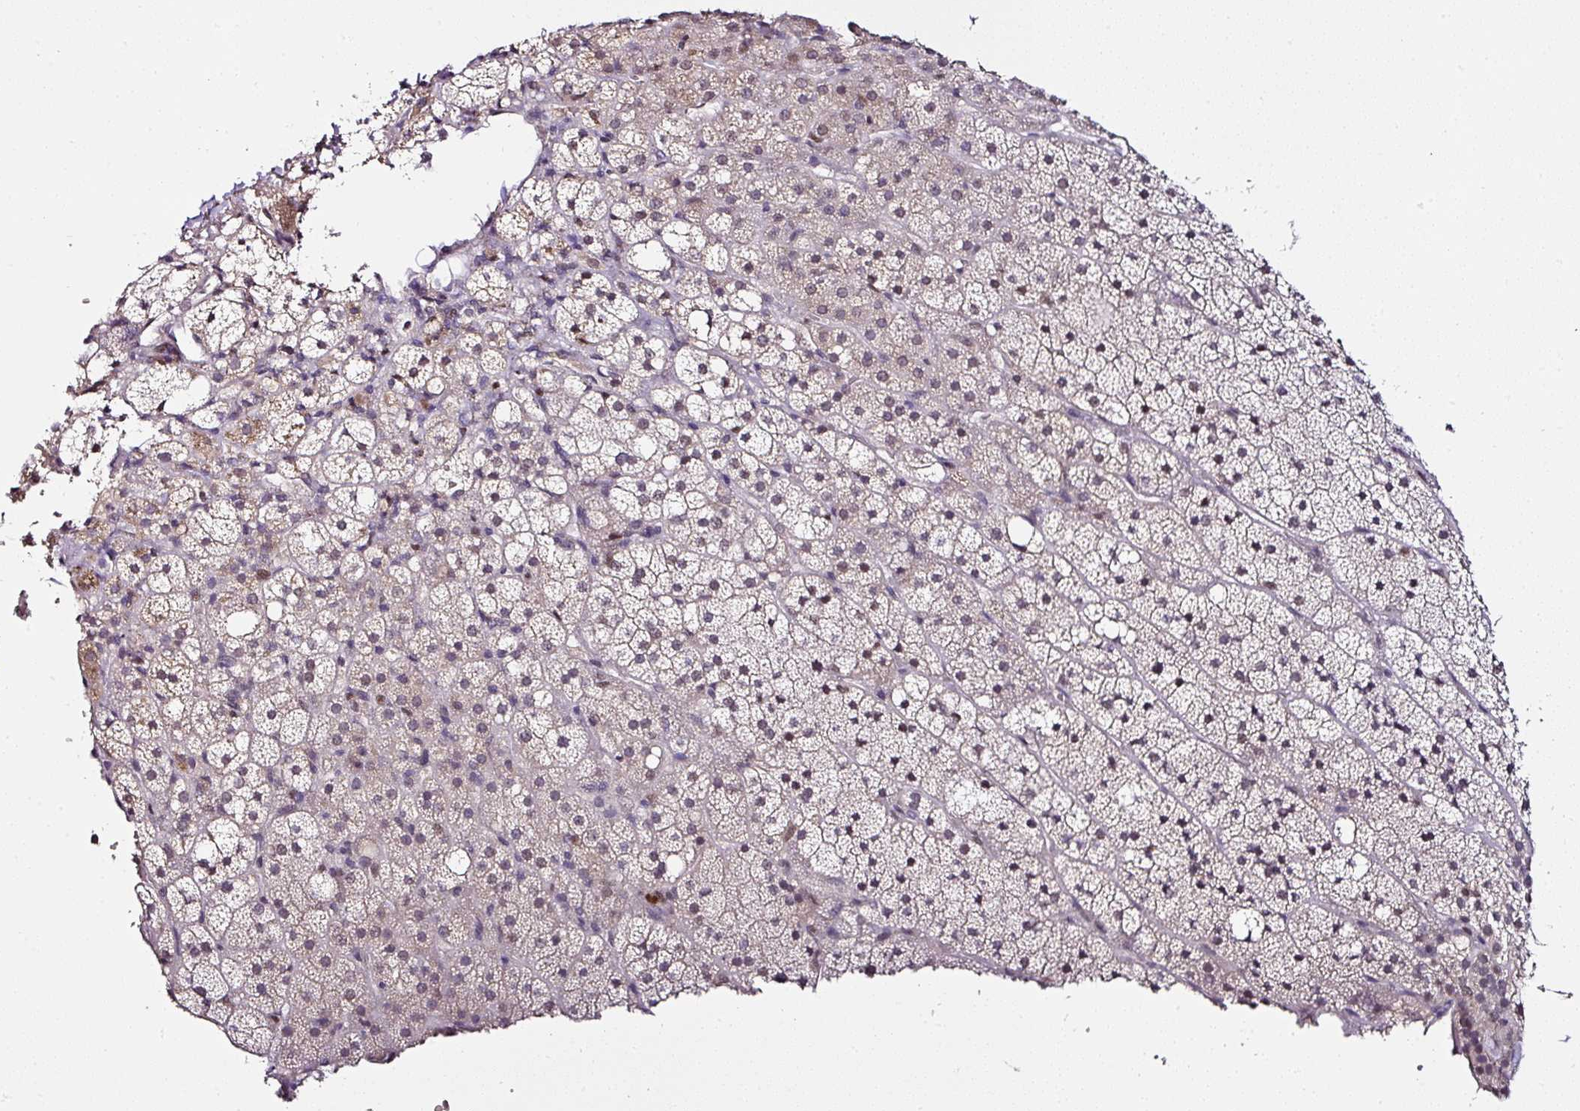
{"staining": {"intensity": "weak", "quantity": "25%-75%", "location": "nuclear"}, "tissue": "adrenal gland", "cell_type": "Glandular cells", "image_type": "normal", "snomed": [{"axis": "morphology", "description": "Normal tissue, NOS"}, {"axis": "topography", "description": "Adrenal gland"}], "caption": "Immunohistochemical staining of unremarkable human adrenal gland demonstrates low levels of weak nuclear expression in approximately 25%-75% of glandular cells.", "gene": "KLF16", "patient": {"sex": "male", "age": 53}}